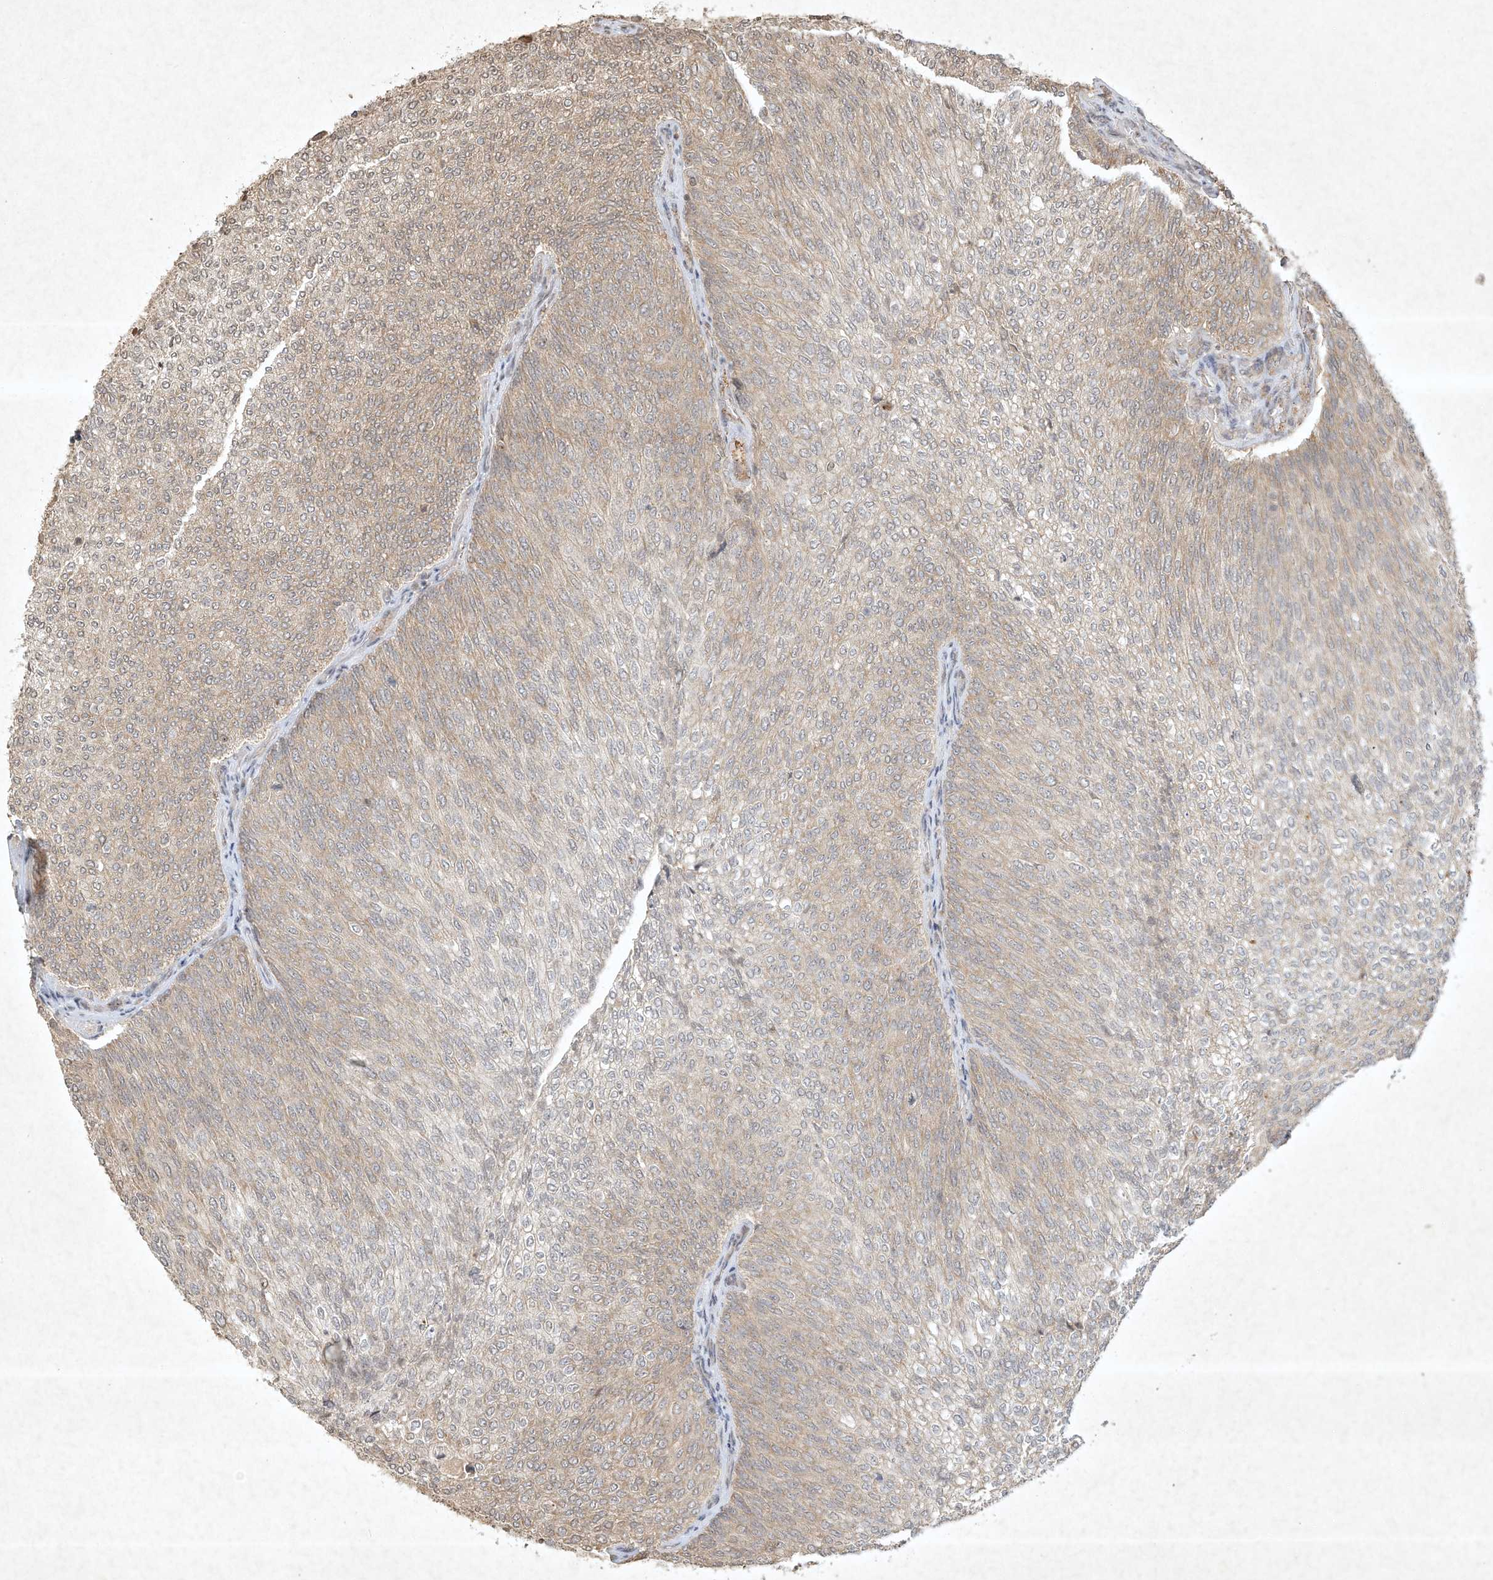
{"staining": {"intensity": "weak", "quantity": ">75%", "location": "cytoplasmic/membranous"}, "tissue": "urothelial cancer", "cell_type": "Tumor cells", "image_type": "cancer", "snomed": [{"axis": "morphology", "description": "Urothelial carcinoma, Low grade"}, {"axis": "topography", "description": "Urinary bladder"}], "caption": "A brown stain highlights weak cytoplasmic/membranous expression of a protein in urothelial cancer tumor cells. (DAB (3,3'-diaminobenzidine) = brown stain, brightfield microscopy at high magnification).", "gene": "BTRC", "patient": {"sex": "female", "age": 79}}